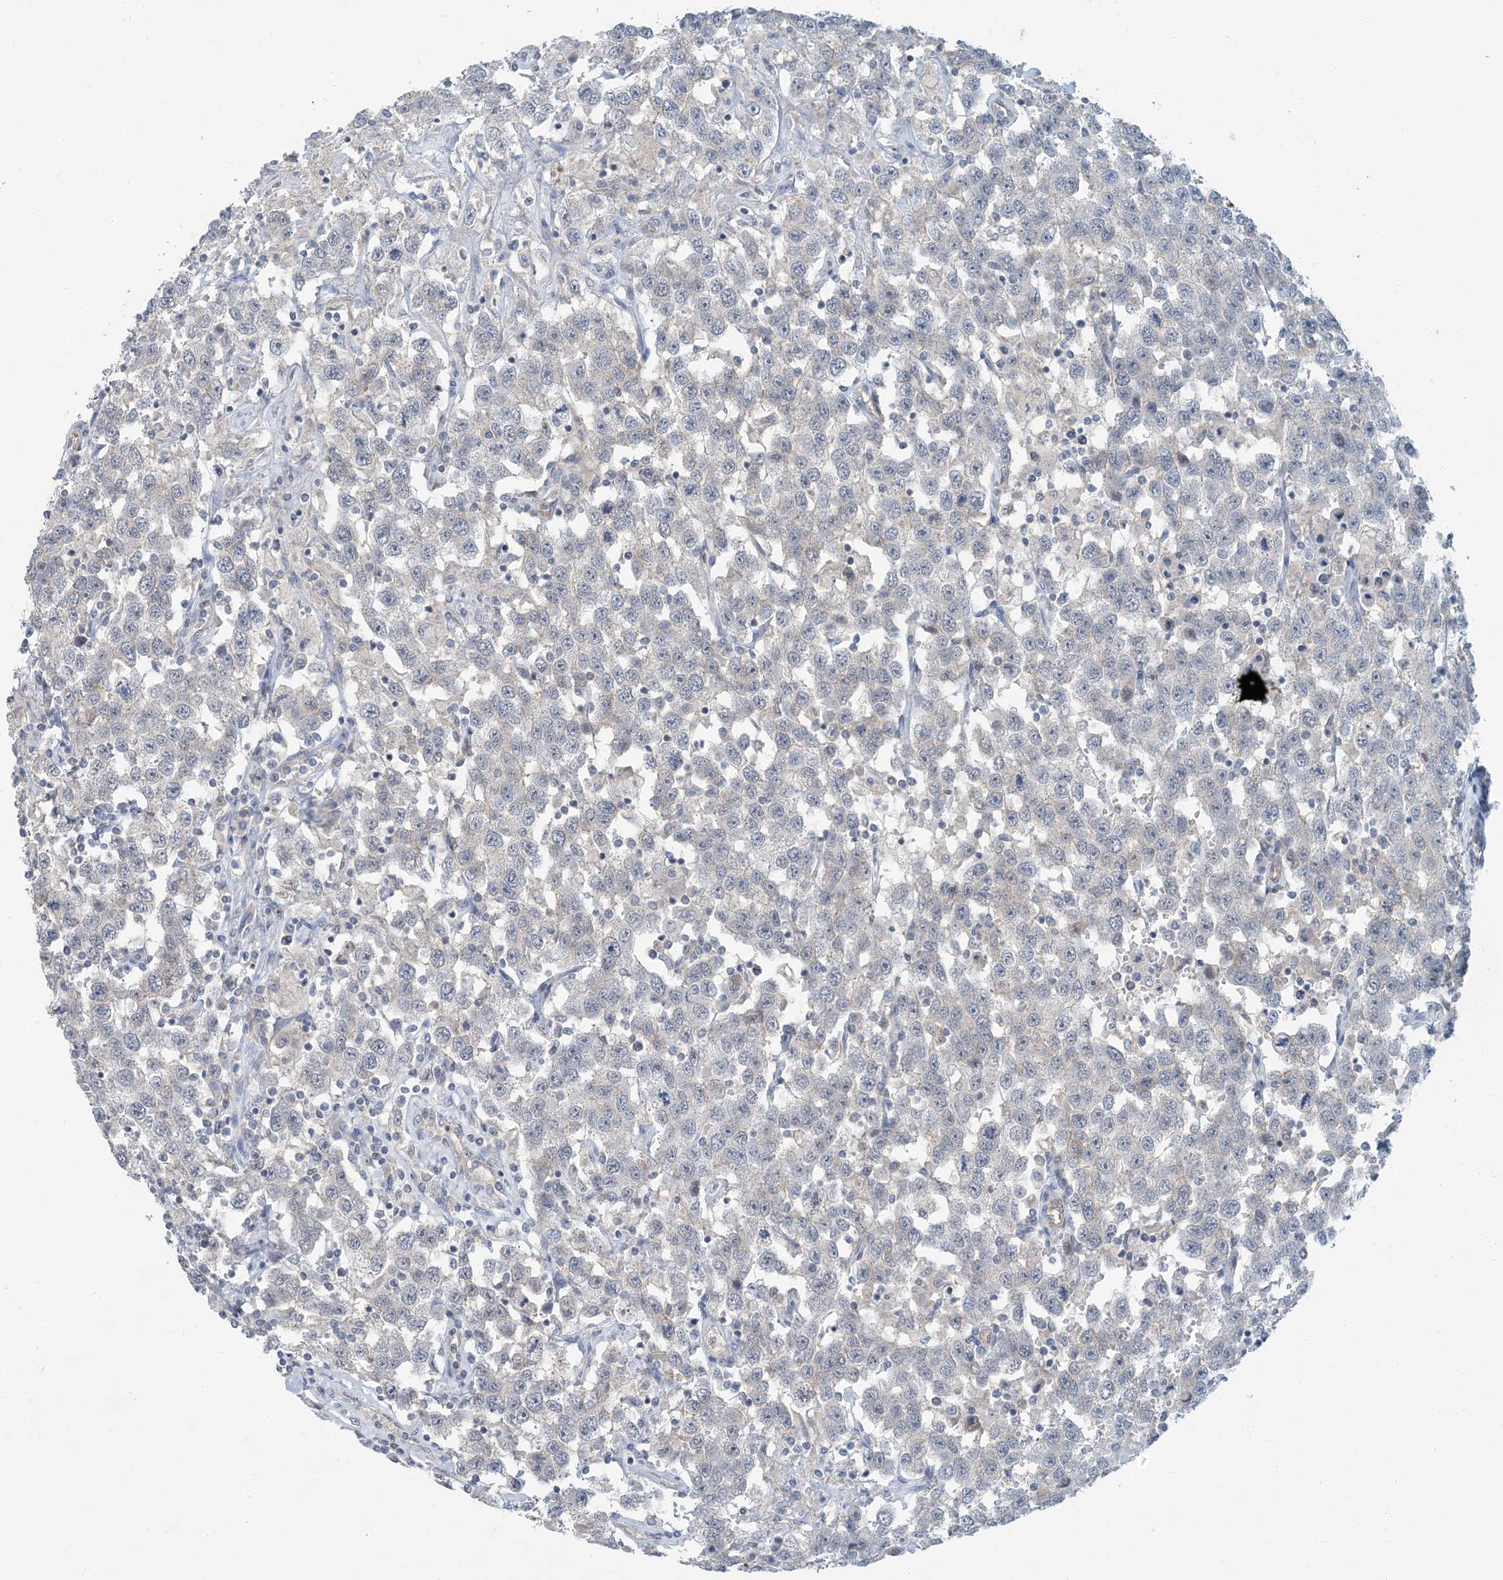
{"staining": {"intensity": "negative", "quantity": "none", "location": "none"}, "tissue": "testis cancer", "cell_type": "Tumor cells", "image_type": "cancer", "snomed": [{"axis": "morphology", "description": "Seminoma, NOS"}, {"axis": "topography", "description": "Testis"}], "caption": "This is a histopathology image of IHC staining of testis cancer (seminoma), which shows no expression in tumor cells.", "gene": "EPHA4", "patient": {"sex": "male", "age": 41}}